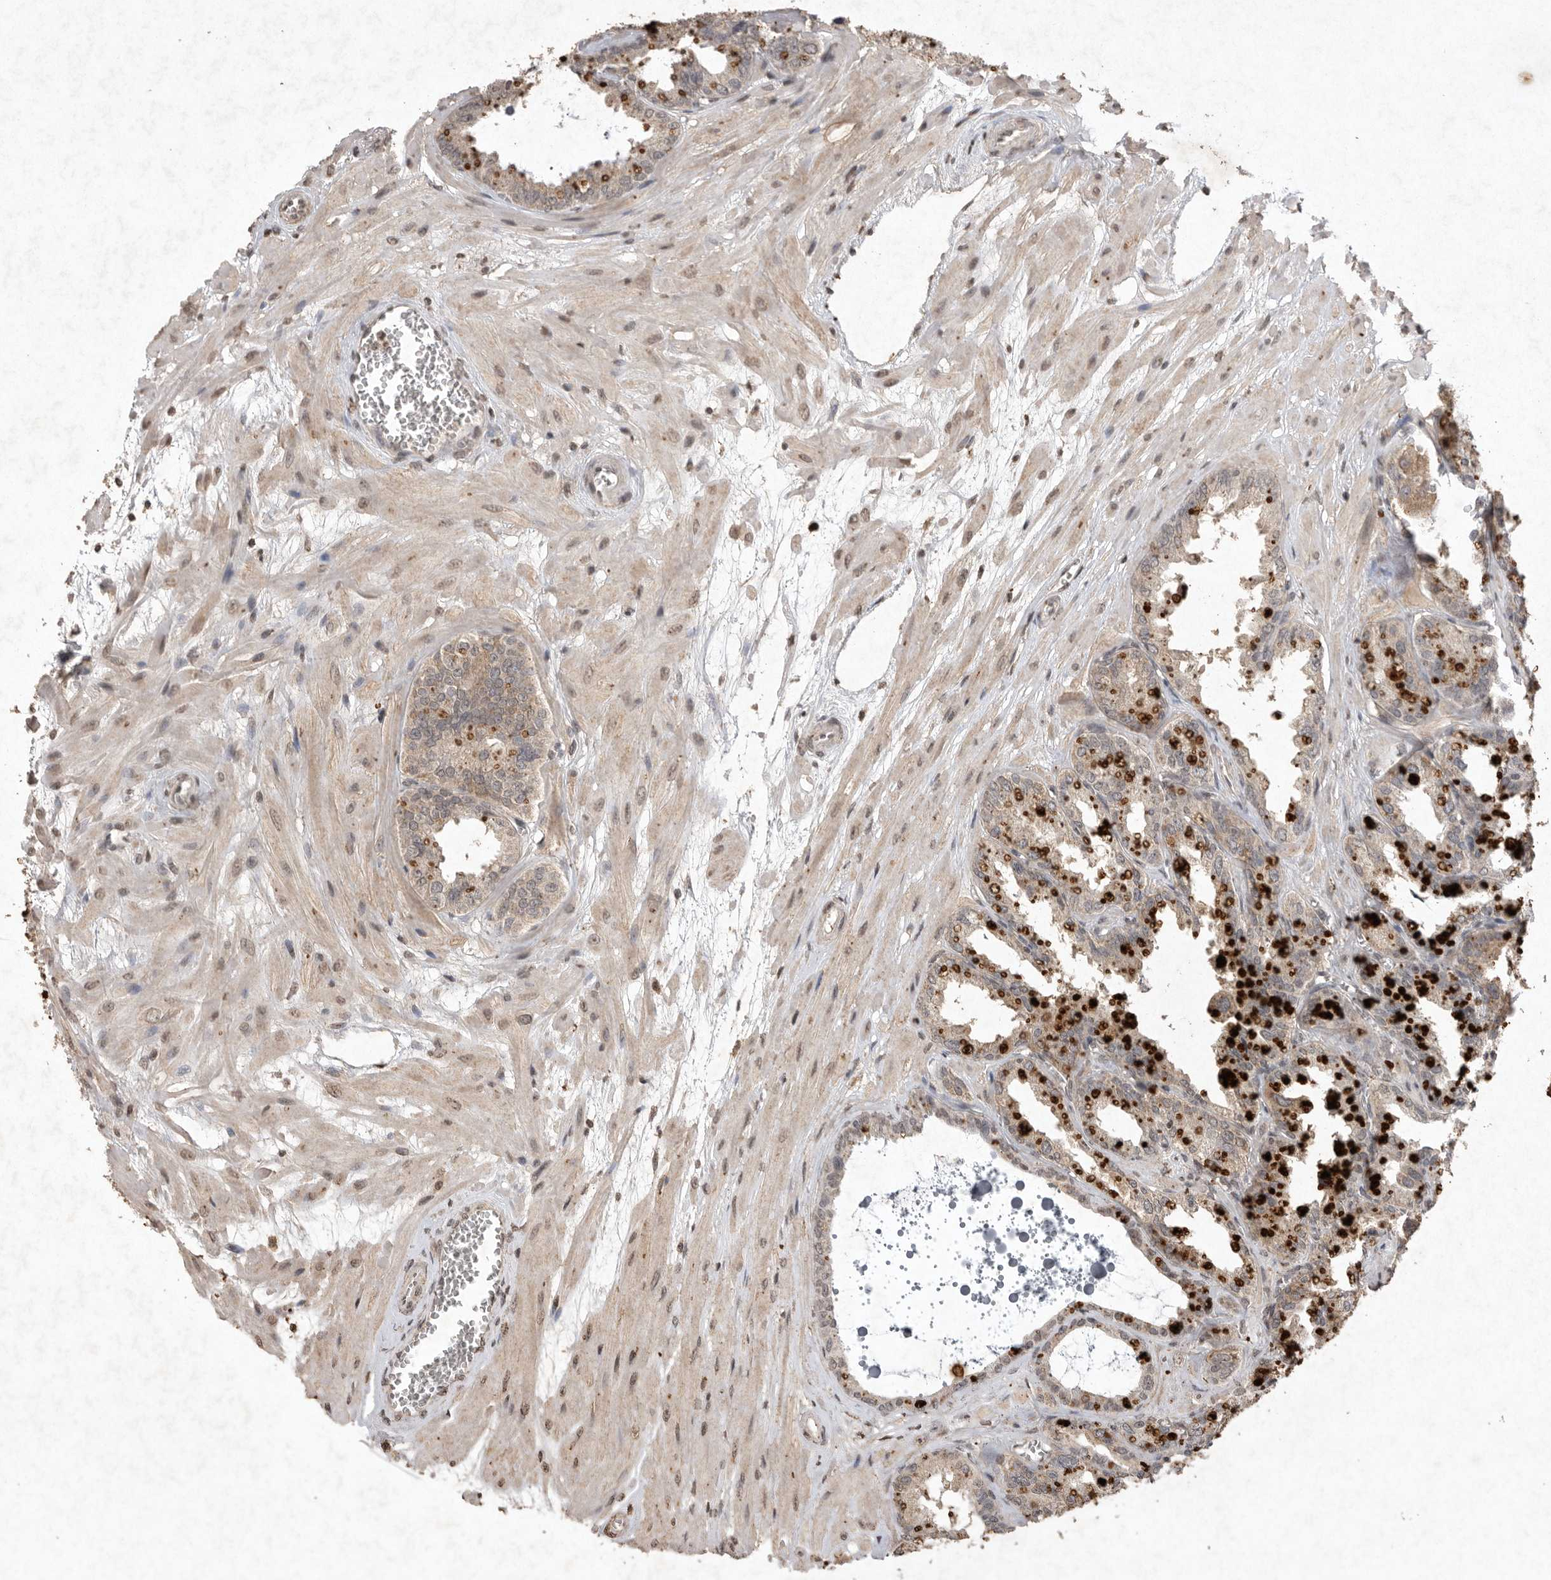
{"staining": {"intensity": "moderate", "quantity": ">75%", "location": "cytoplasmic/membranous"}, "tissue": "seminal vesicle", "cell_type": "Glandular cells", "image_type": "normal", "snomed": [{"axis": "morphology", "description": "Normal tissue, NOS"}, {"axis": "topography", "description": "Prostate"}, {"axis": "topography", "description": "Seminal veicle"}], "caption": "The photomicrograph demonstrates staining of unremarkable seminal vesicle, revealing moderate cytoplasmic/membranous protein positivity (brown color) within glandular cells.", "gene": "APLNR", "patient": {"sex": "male", "age": 51}}